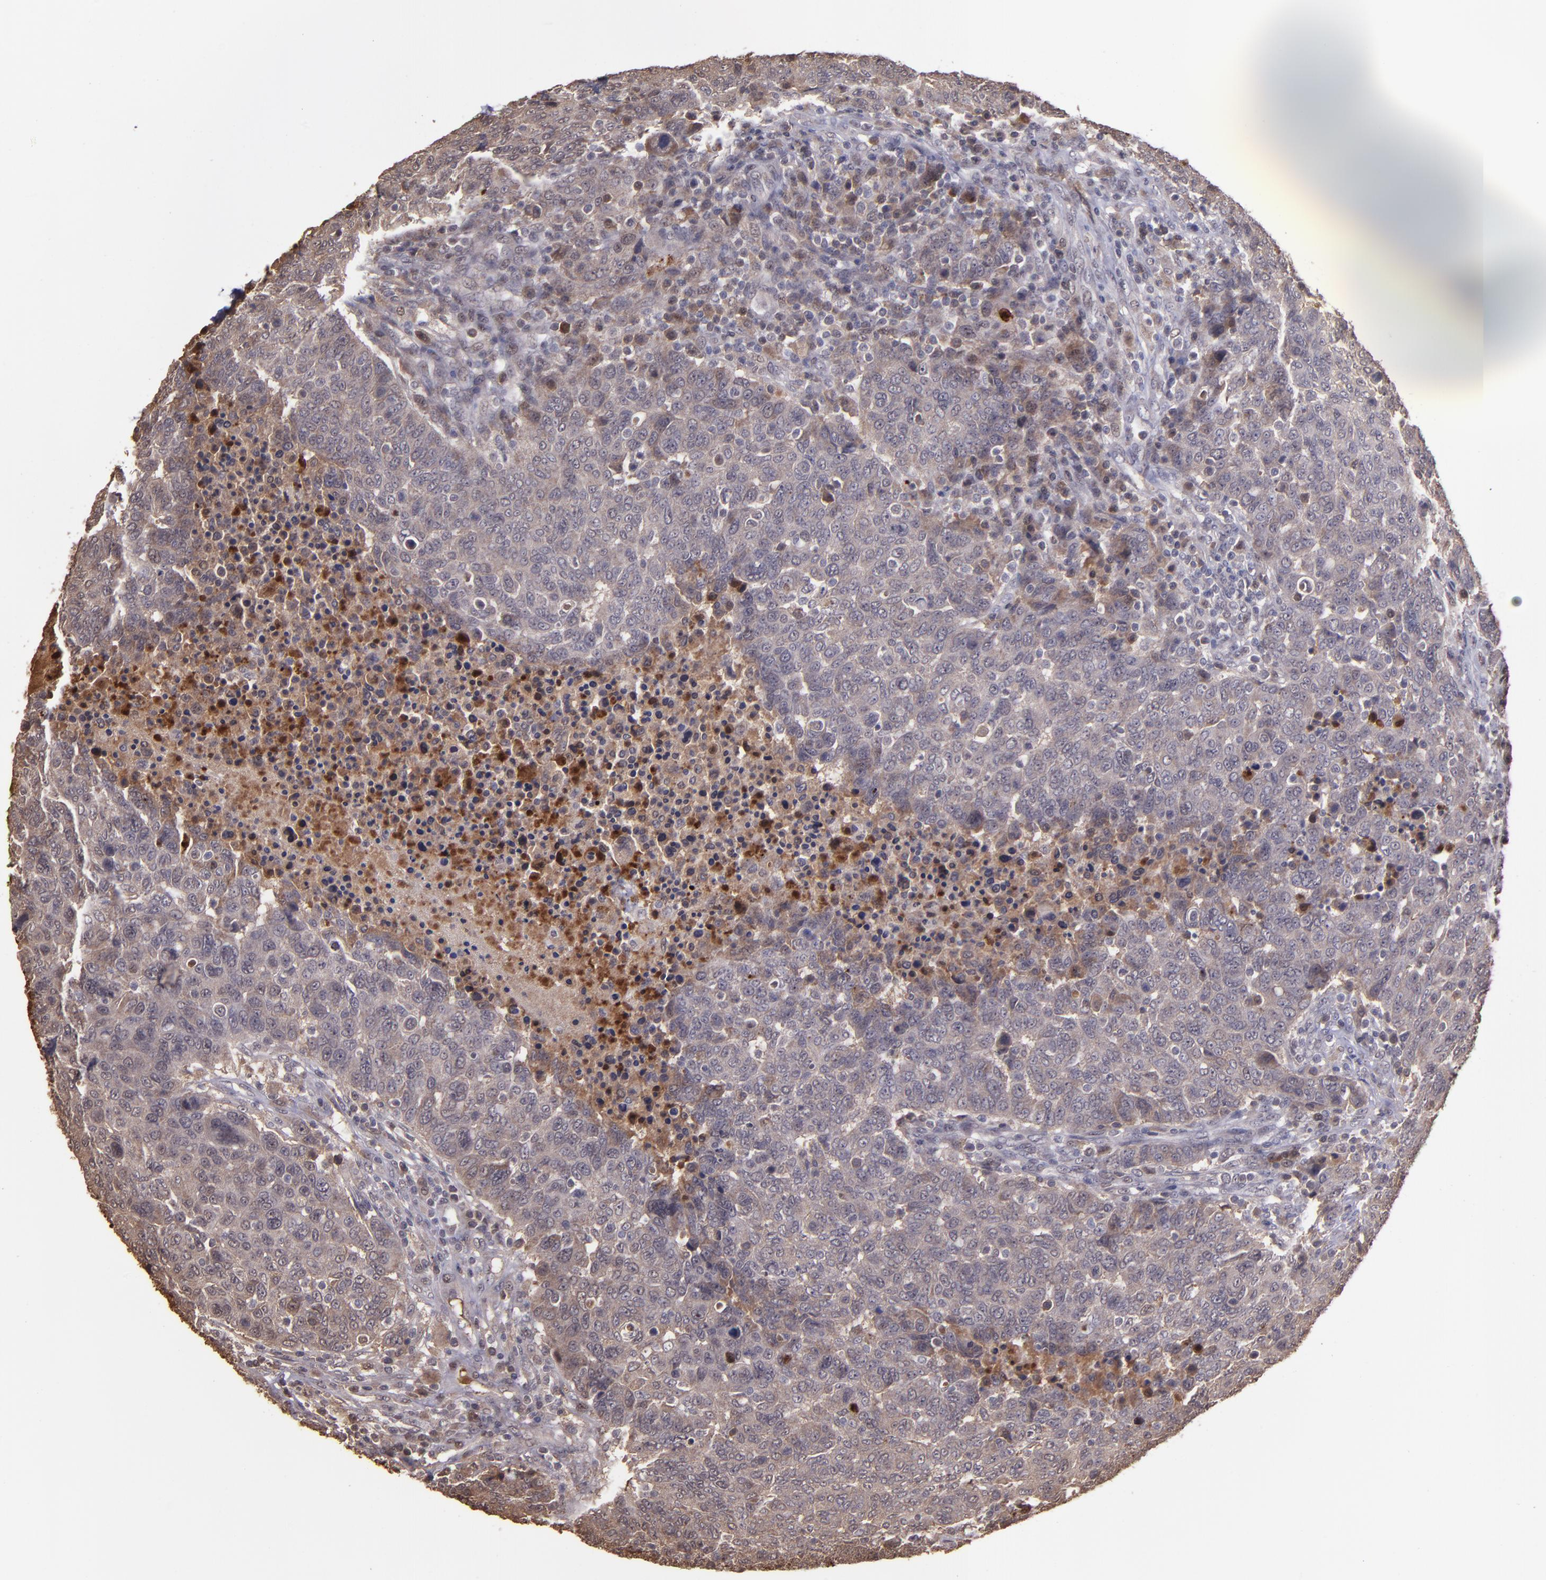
{"staining": {"intensity": "weak", "quantity": "25%-75%", "location": "cytoplasmic/membranous"}, "tissue": "breast cancer", "cell_type": "Tumor cells", "image_type": "cancer", "snomed": [{"axis": "morphology", "description": "Duct carcinoma"}, {"axis": "topography", "description": "Breast"}], "caption": "Immunohistochemical staining of infiltrating ductal carcinoma (breast) reveals low levels of weak cytoplasmic/membranous positivity in approximately 25%-75% of tumor cells.", "gene": "SERPINF2", "patient": {"sex": "female", "age": 37}}